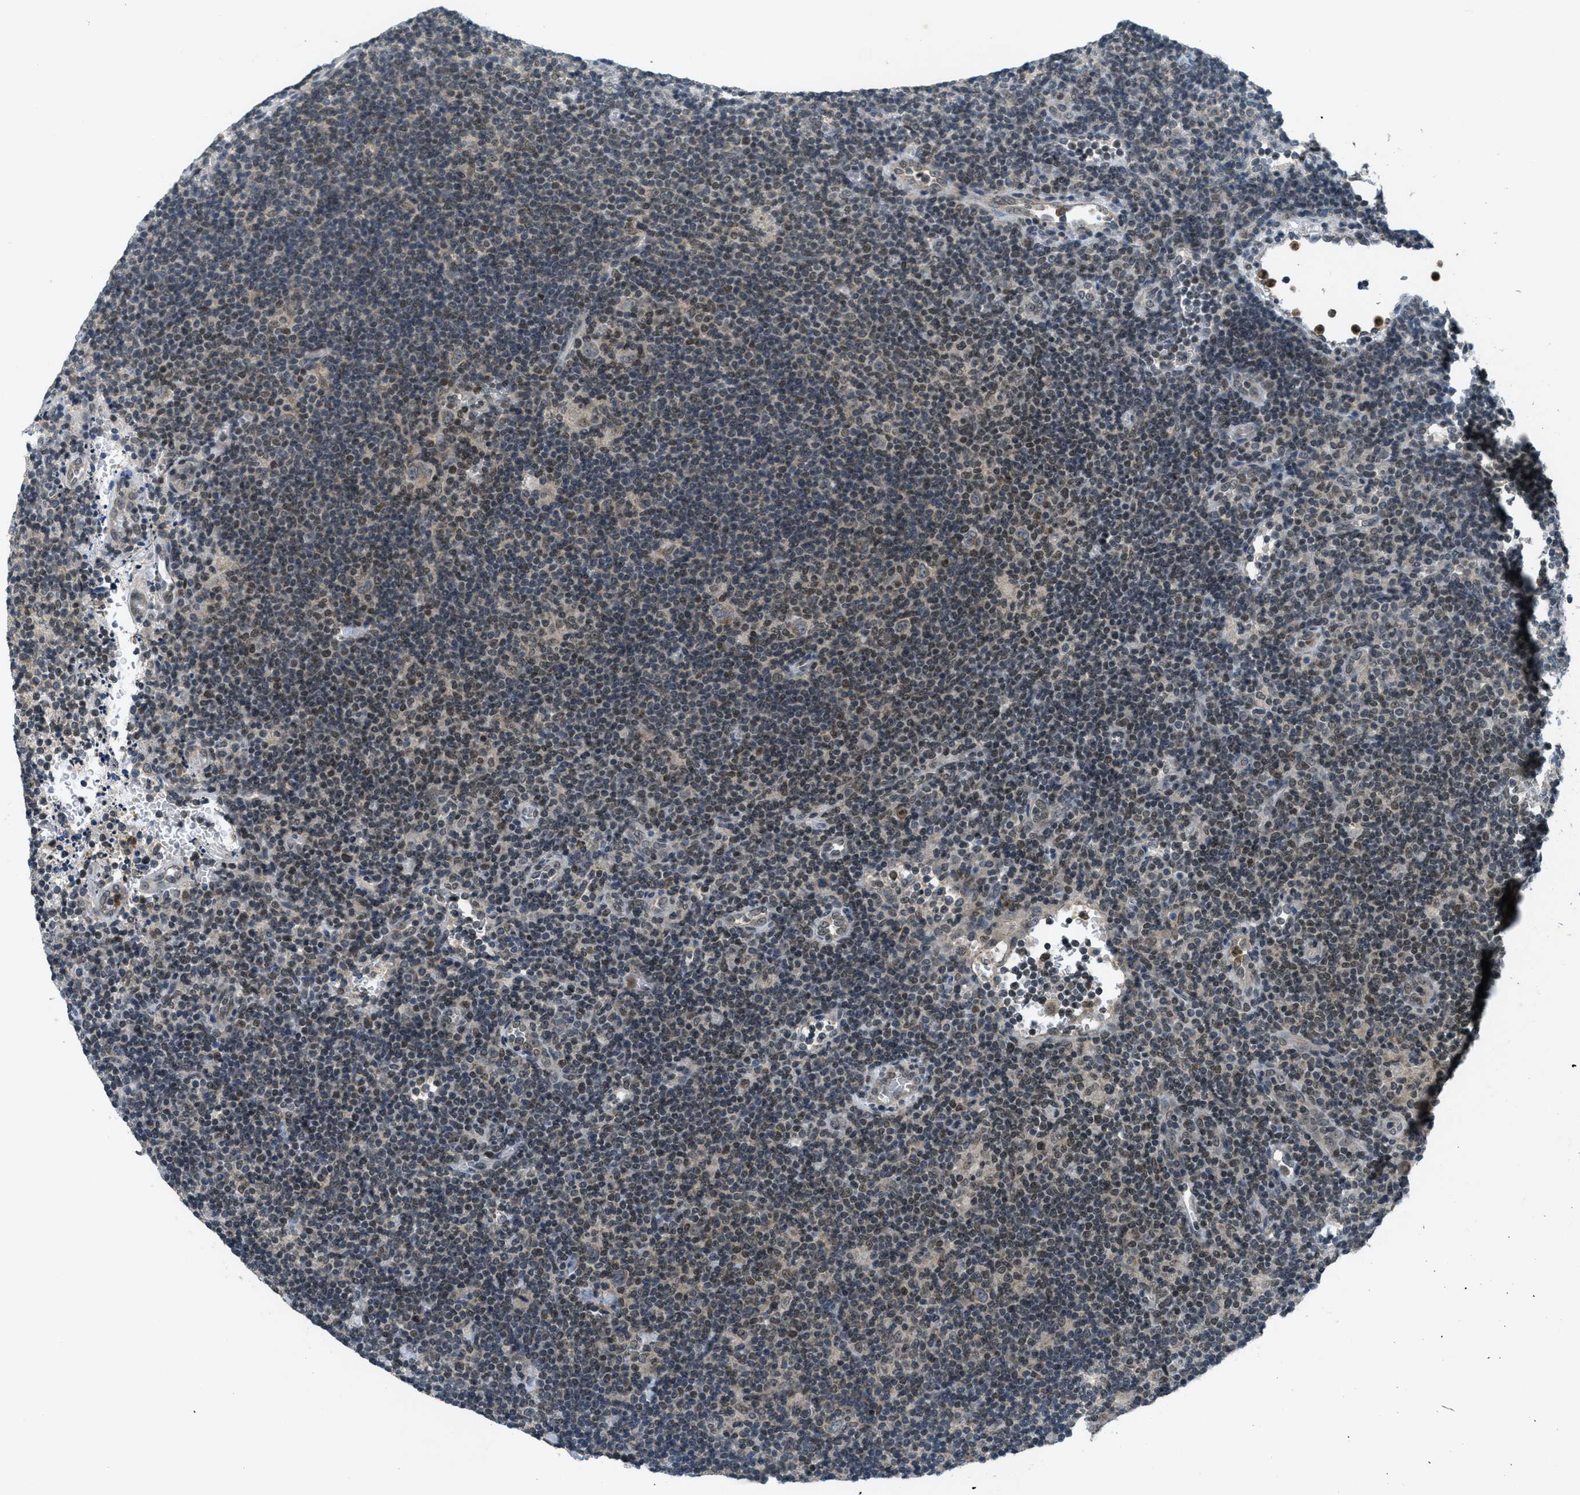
{"staining": {"intensity": "weak", "quantity": ">75%", "location": "cytoplasmic/membranous"}, "tissue": "lymphoma", "cell_type": "Tumor cells", "image_type": "cancer", "snomed": [{"axis": "morphology", "description": "Hodgkin's disease, NOS"}, {"axis": "topography", "description": "Lymph node"}], "caption": "Weak cytoplasmic/membranous staining is present in about >75% of tumor cells in lymphoma.", "gene": "TCF20", "patient": {"sex": "female", "age": 57}}